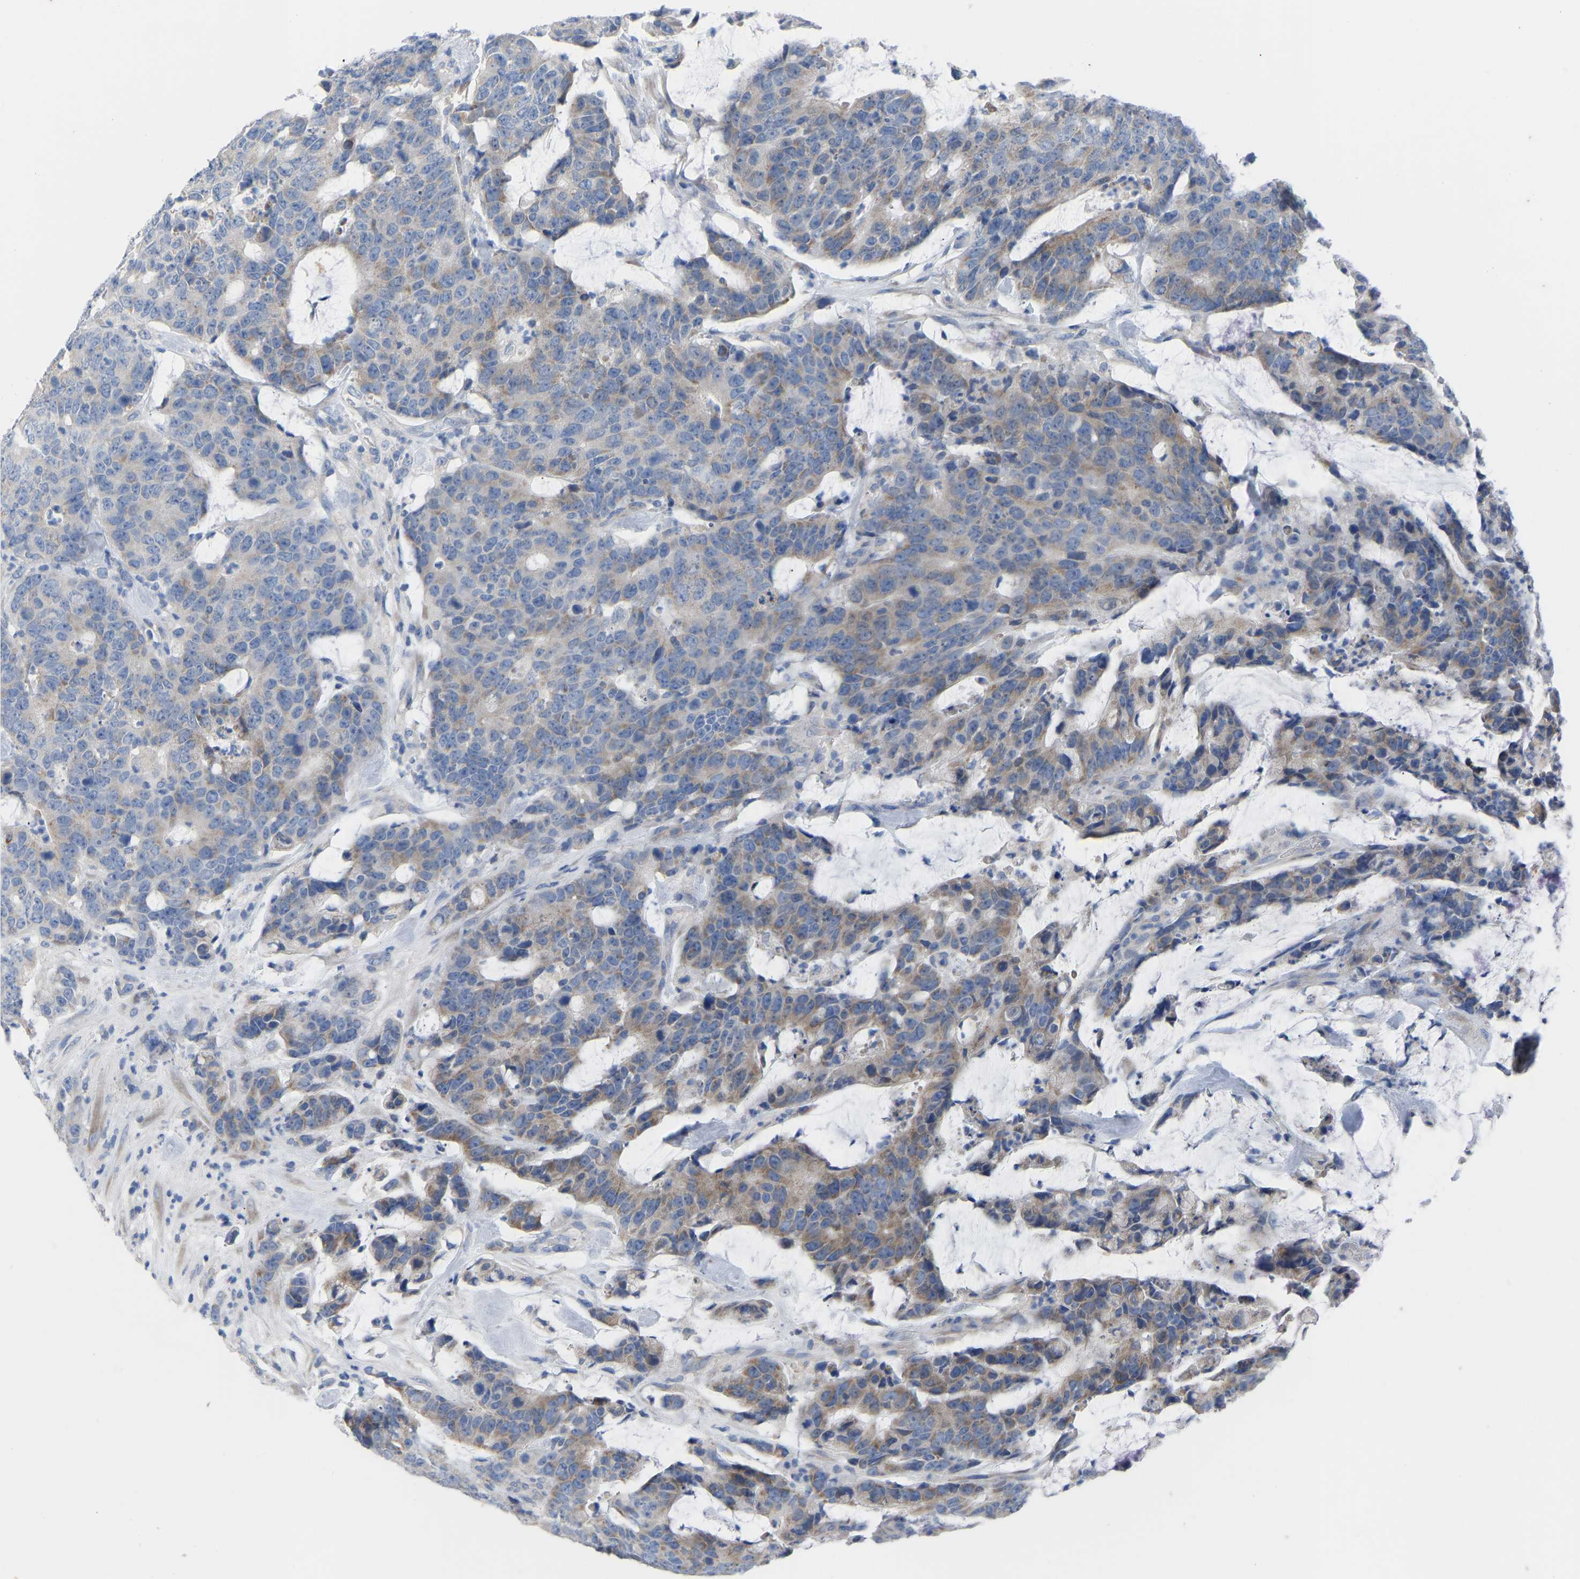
{"staining": {"intensity": "moderate", "quantity": "<25%", "location": "cytoplasmic/membranous"}, "tissue": "colorectal cancer", "cell_type": "Tumor cells", "image_type": "cancer", "snomed": [{"axis": "morphology", "description": "Adenocarcinoma, NOS"}, {"axis": "topography", "description": "Colon"}], "caption": "Human adenocarcinoma (colorectal) stained with a brown dye shows moderate cytoplasmic/membranous positive positivity in approximately <25% of tumor cells.", "gene": "OLIG2", "patient": {"sex": "female", "age": 86}}